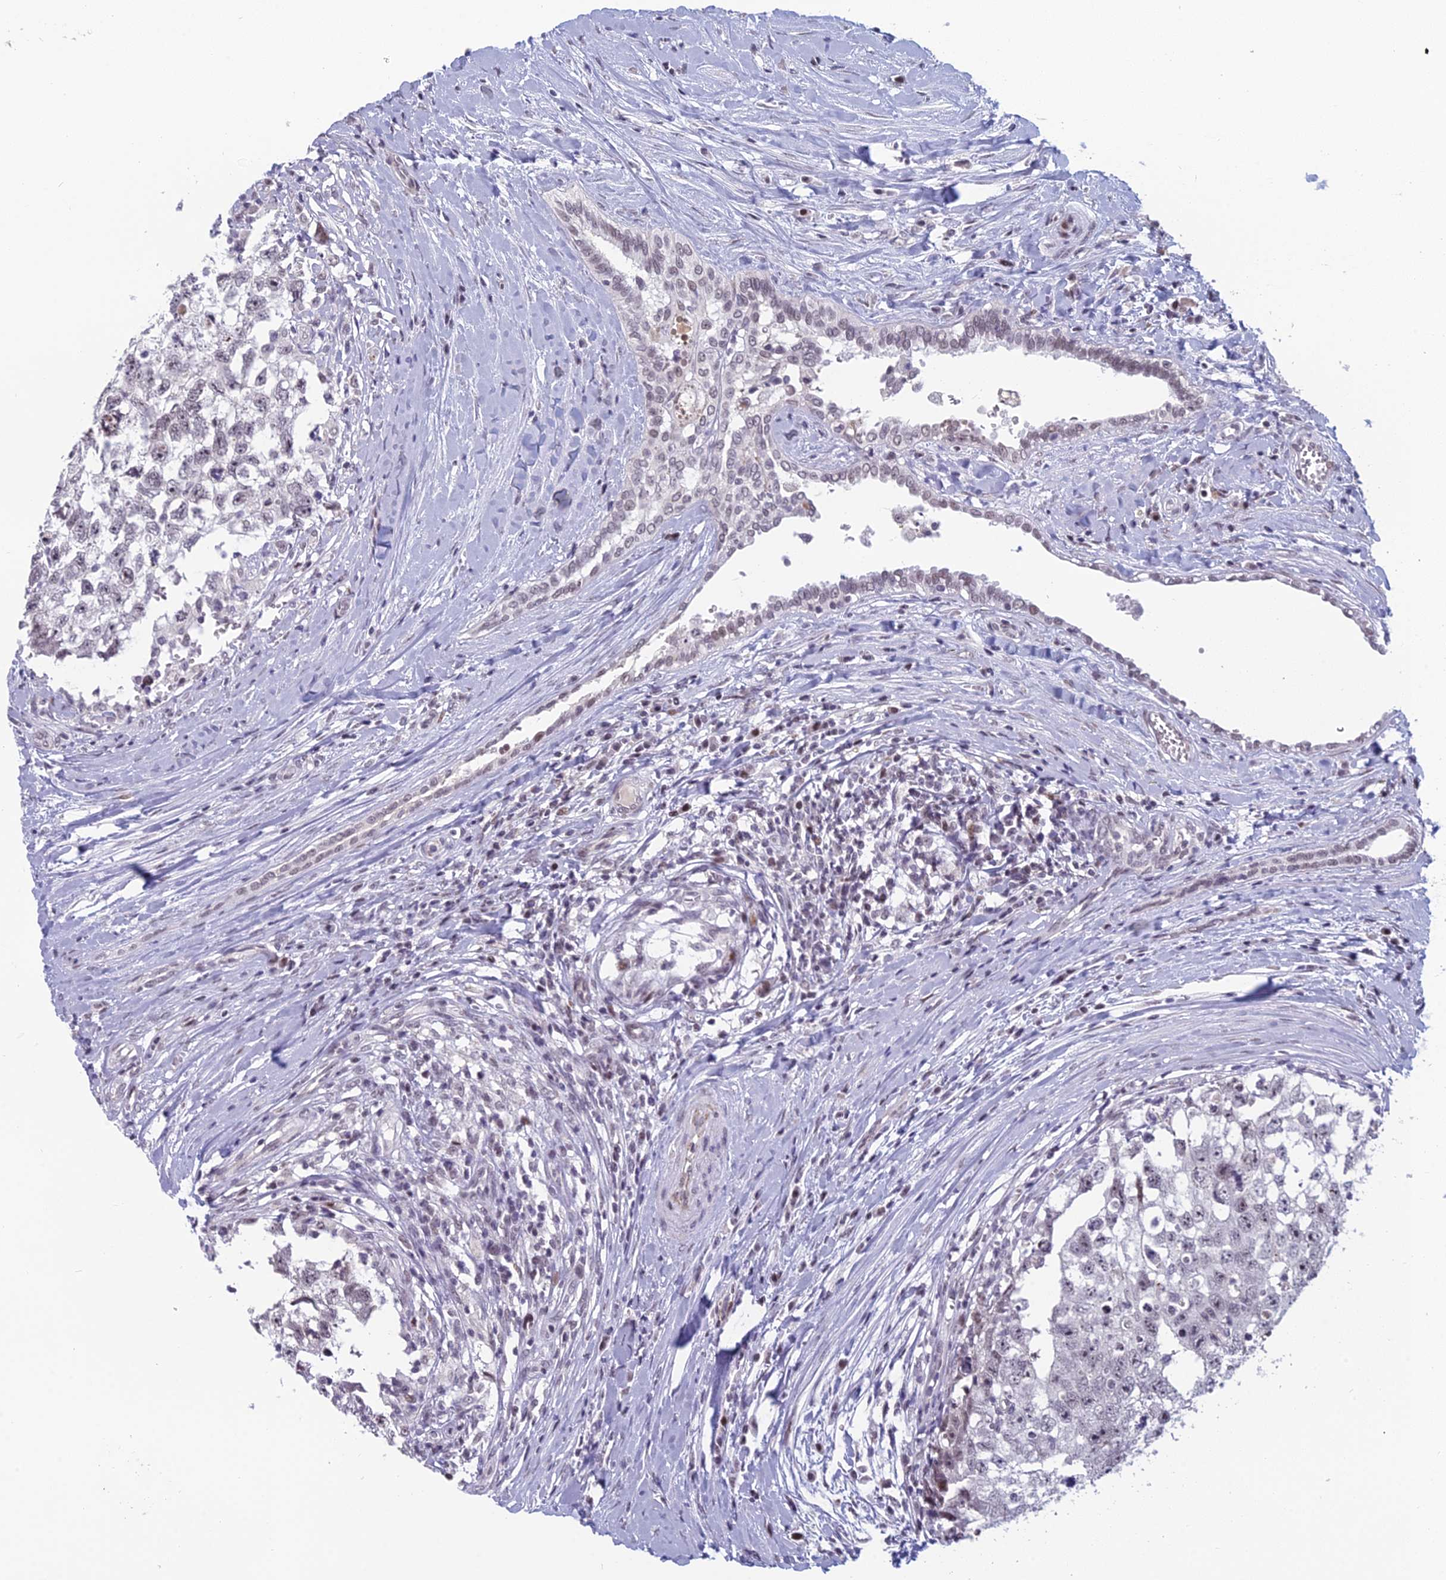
{"staining": {"intensity": "negative", "quantity": "none", "location": "none"}, "tissue": "testis cancer", "cell_type": "Tumor cells", "image_type": "cancer", "snomed": [{"axis": "morphology", "description": "Seminoma, NOS"}, {"axis": "morphology", "description": "Carcinoma, Embryonal, NOS"}, {"axis": "topography", "description": "Testis"}], "caption": "DAB immunohistochemical staining of testis embryonal carcinoma reveals no significant expression in tumor cells.", "gene": "RGS17", "patient": {"sex": "male", "age": 29}}